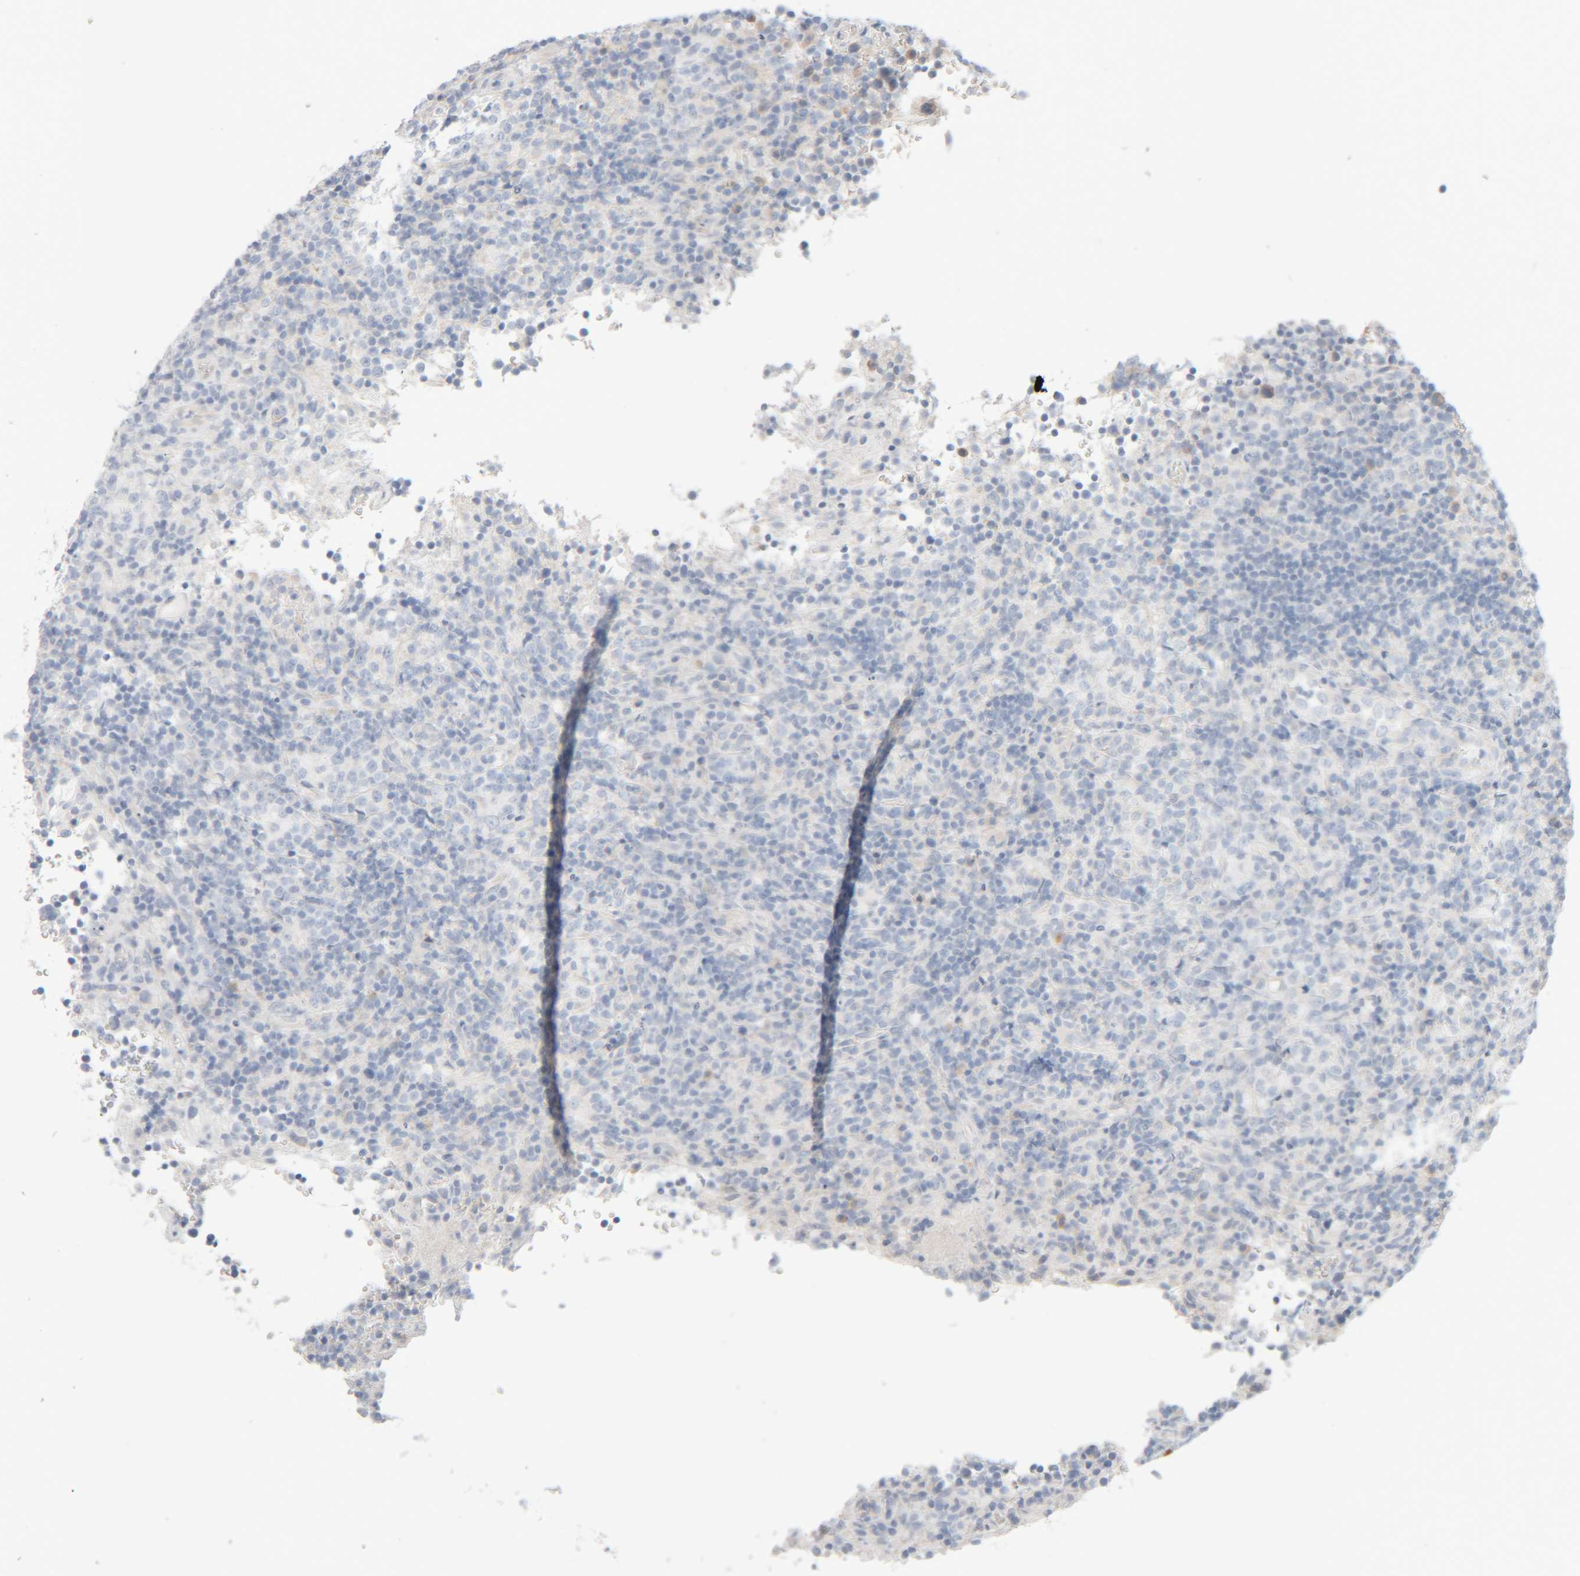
{"staining": {"intensity": "negative", "quantity": "none", "location": "none"}, "tissue": "lymphoma", "cell_type": "Tumor cells", "image_type": "cancer", "snomed": [{"axis": "morphology", "description": "Malignant lymphoma, non-Hodgkin's type, High grade"}, {"axis": "topography", "description": "Lymph node"}], "caption": "This photomicrograph is of lymphoma stained with IHC to label a protein in brown with the nuclei are counter-stained blue. There is no positivity in tumor cells. (DAB immunohistochemistry visualized using brightfield microscopy, high magnification).", "gene": "RIDA", "patient": {"sex": "female", "age": 76}}